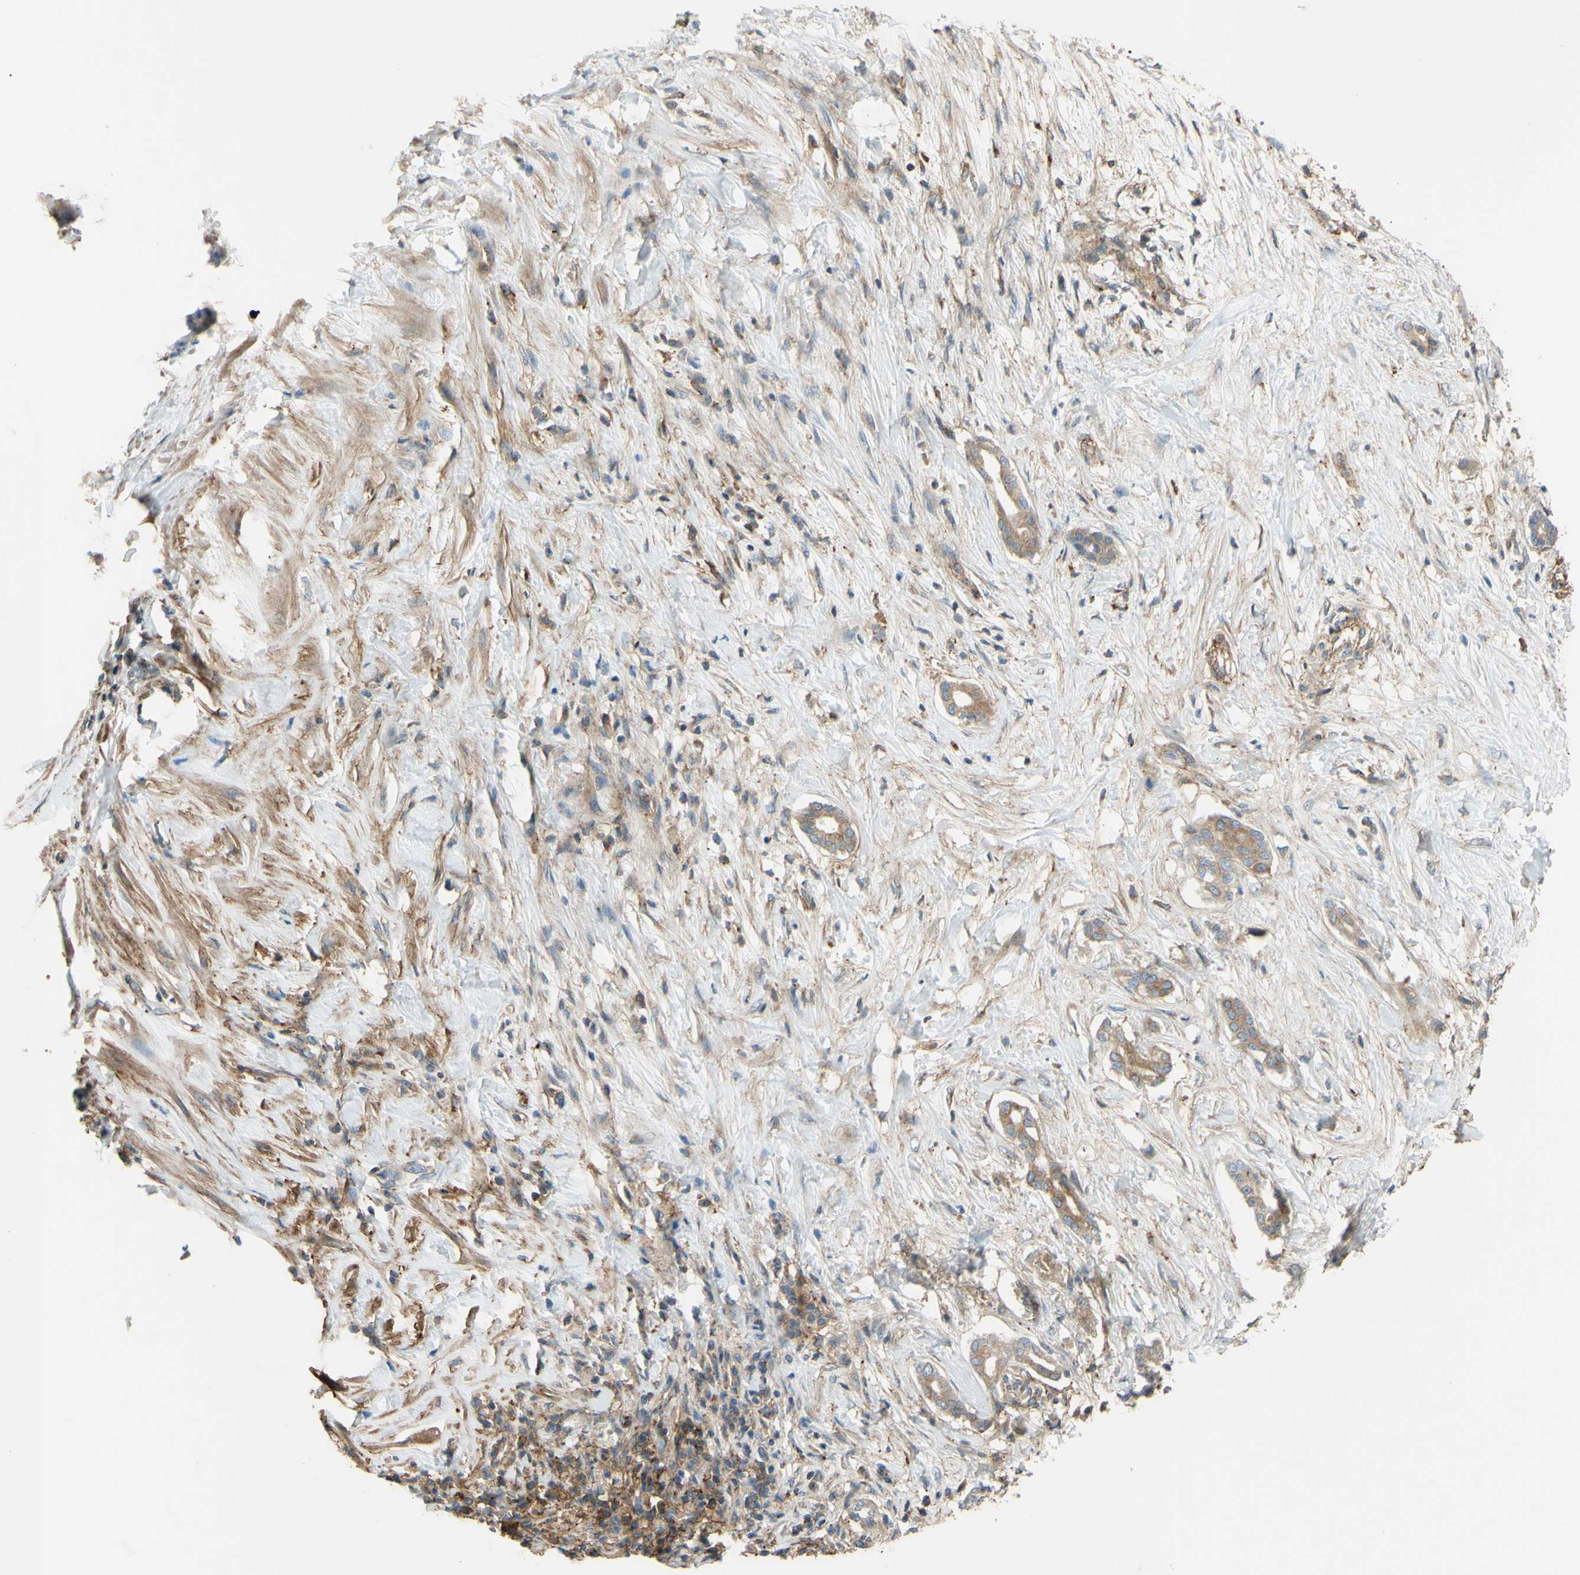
{"staining": {"intensity": "weak", "quantity": ">75%", "location": "cytoplasmic/membranous"}, "tissue": "pancreatic cancer", "cell_type": "Tumor cells", "image_type": "cancer", "snomed": [{"axis": "morphology", "description": "Adenocarcinoma, NOS"}, {"axis": "topography", "description": "Pancreas"}], "caption": "High-magnification brightfield microscopy of pancreatic cancer stained with DAB (brown) and counterstained with hematoxylin (blue). tumor cells exhibit weak cytoplasmic/membranous expression is present in about>75% of cells. (brown staining indicates protein expression, while blue staining denotes nuclei).", "gene": "POR", "patient": {"sex": "male", "age": 41}}